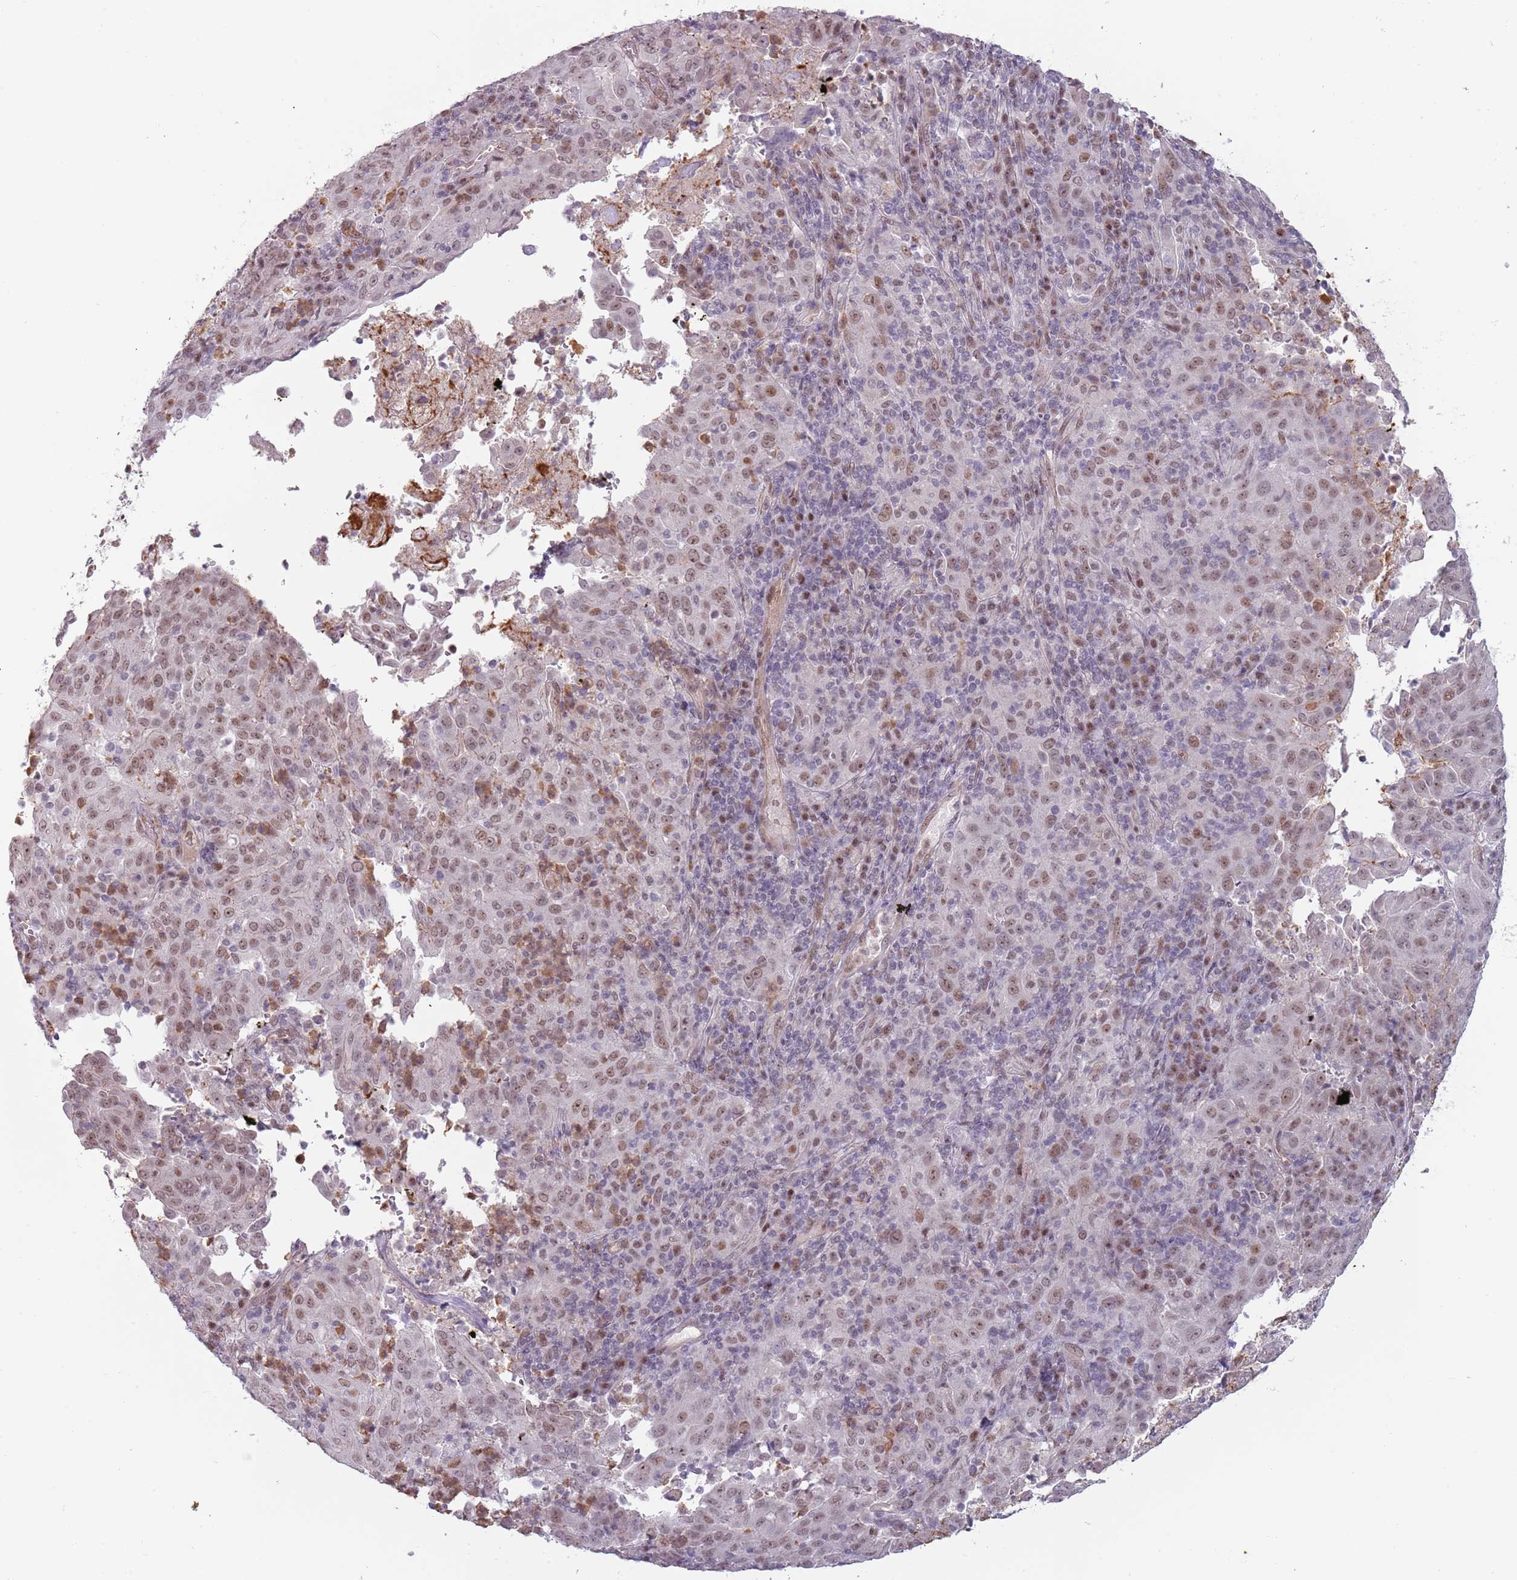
{"staining": {"intensity": "weak", "quantity": ">75%", "location": "nuclear"}, "tissue": "pancreatic cancer", "cell_type": "Tumor cells", "image_type": "cancer", "snomed": [{"axis": "morphology", "description": "Adenocarcinoma, NOS"}, {"axis": "topography", "description": "Pancreas"}], "caption": "The photomicrograph demonstrates immunohistochemical staining of pancreatic adenocarcinoma. There is weak nuclear expression is seen in approximately >75% of tumor cells.", "gene": "REXO4", "patient": {"sex": "male", "age": 63}}